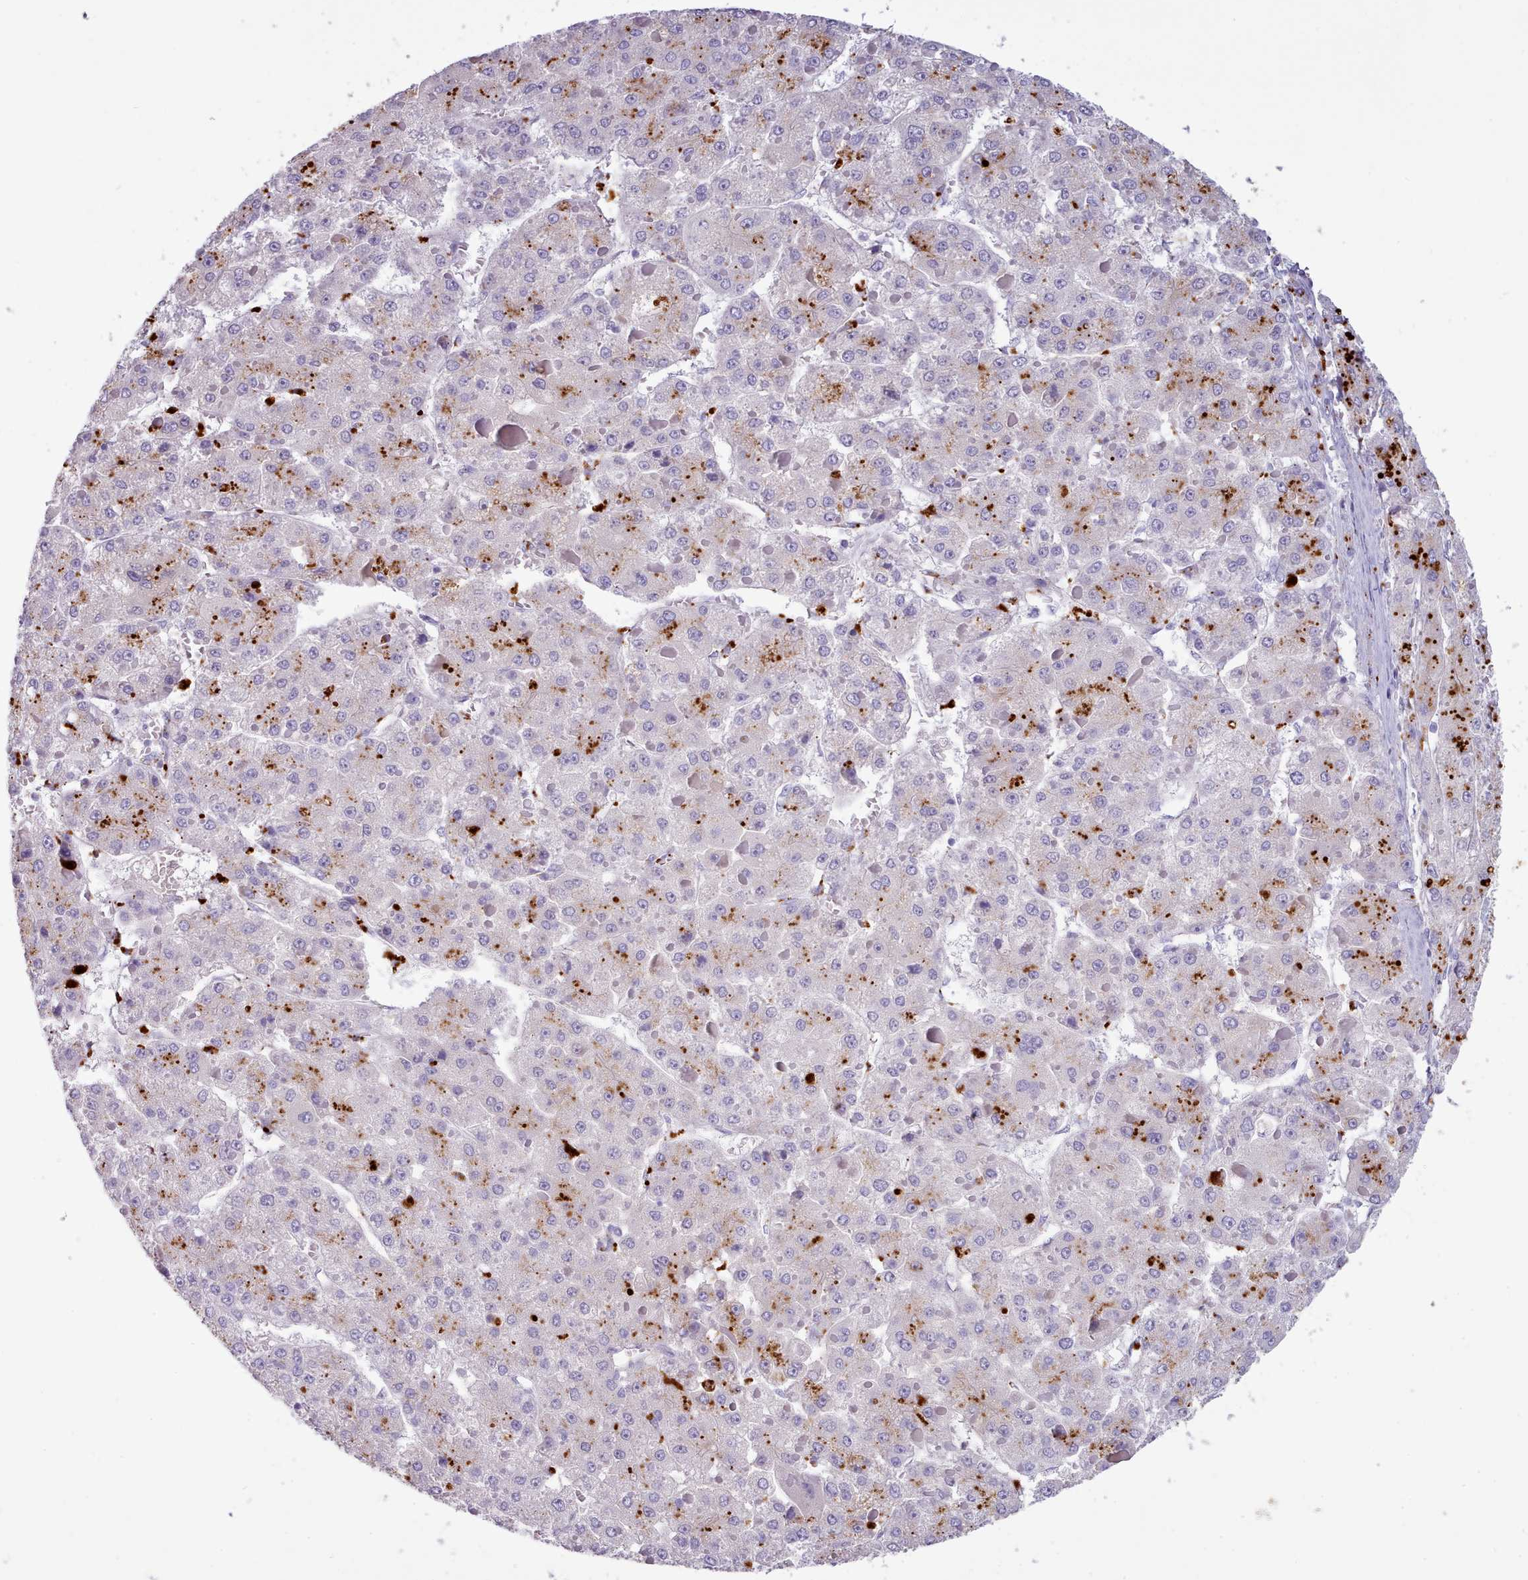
{"staining": {"intensity": "strong", "quantity": "25%-75%", "location": "cytoplasmic/membranous"}, "tissue": "liver cancer", "cell_type": "Tumor cells", "image_type": "cancer", "snomed": [{"axis": "morphology", "description": "Carcinoma, Hepatocellular, NOS"}, {"axis": "topography", "description": "Liver"}], "caption": "A micrograph showing strong cytoplasmic/membranous expression in approximately 25%-75% of tumor cells in liver hepatocellular carcinoma, as visualized by brown immunohistochemical staining.", "gene": "GAA", "patient": {"sex": "female", "age": 73}}